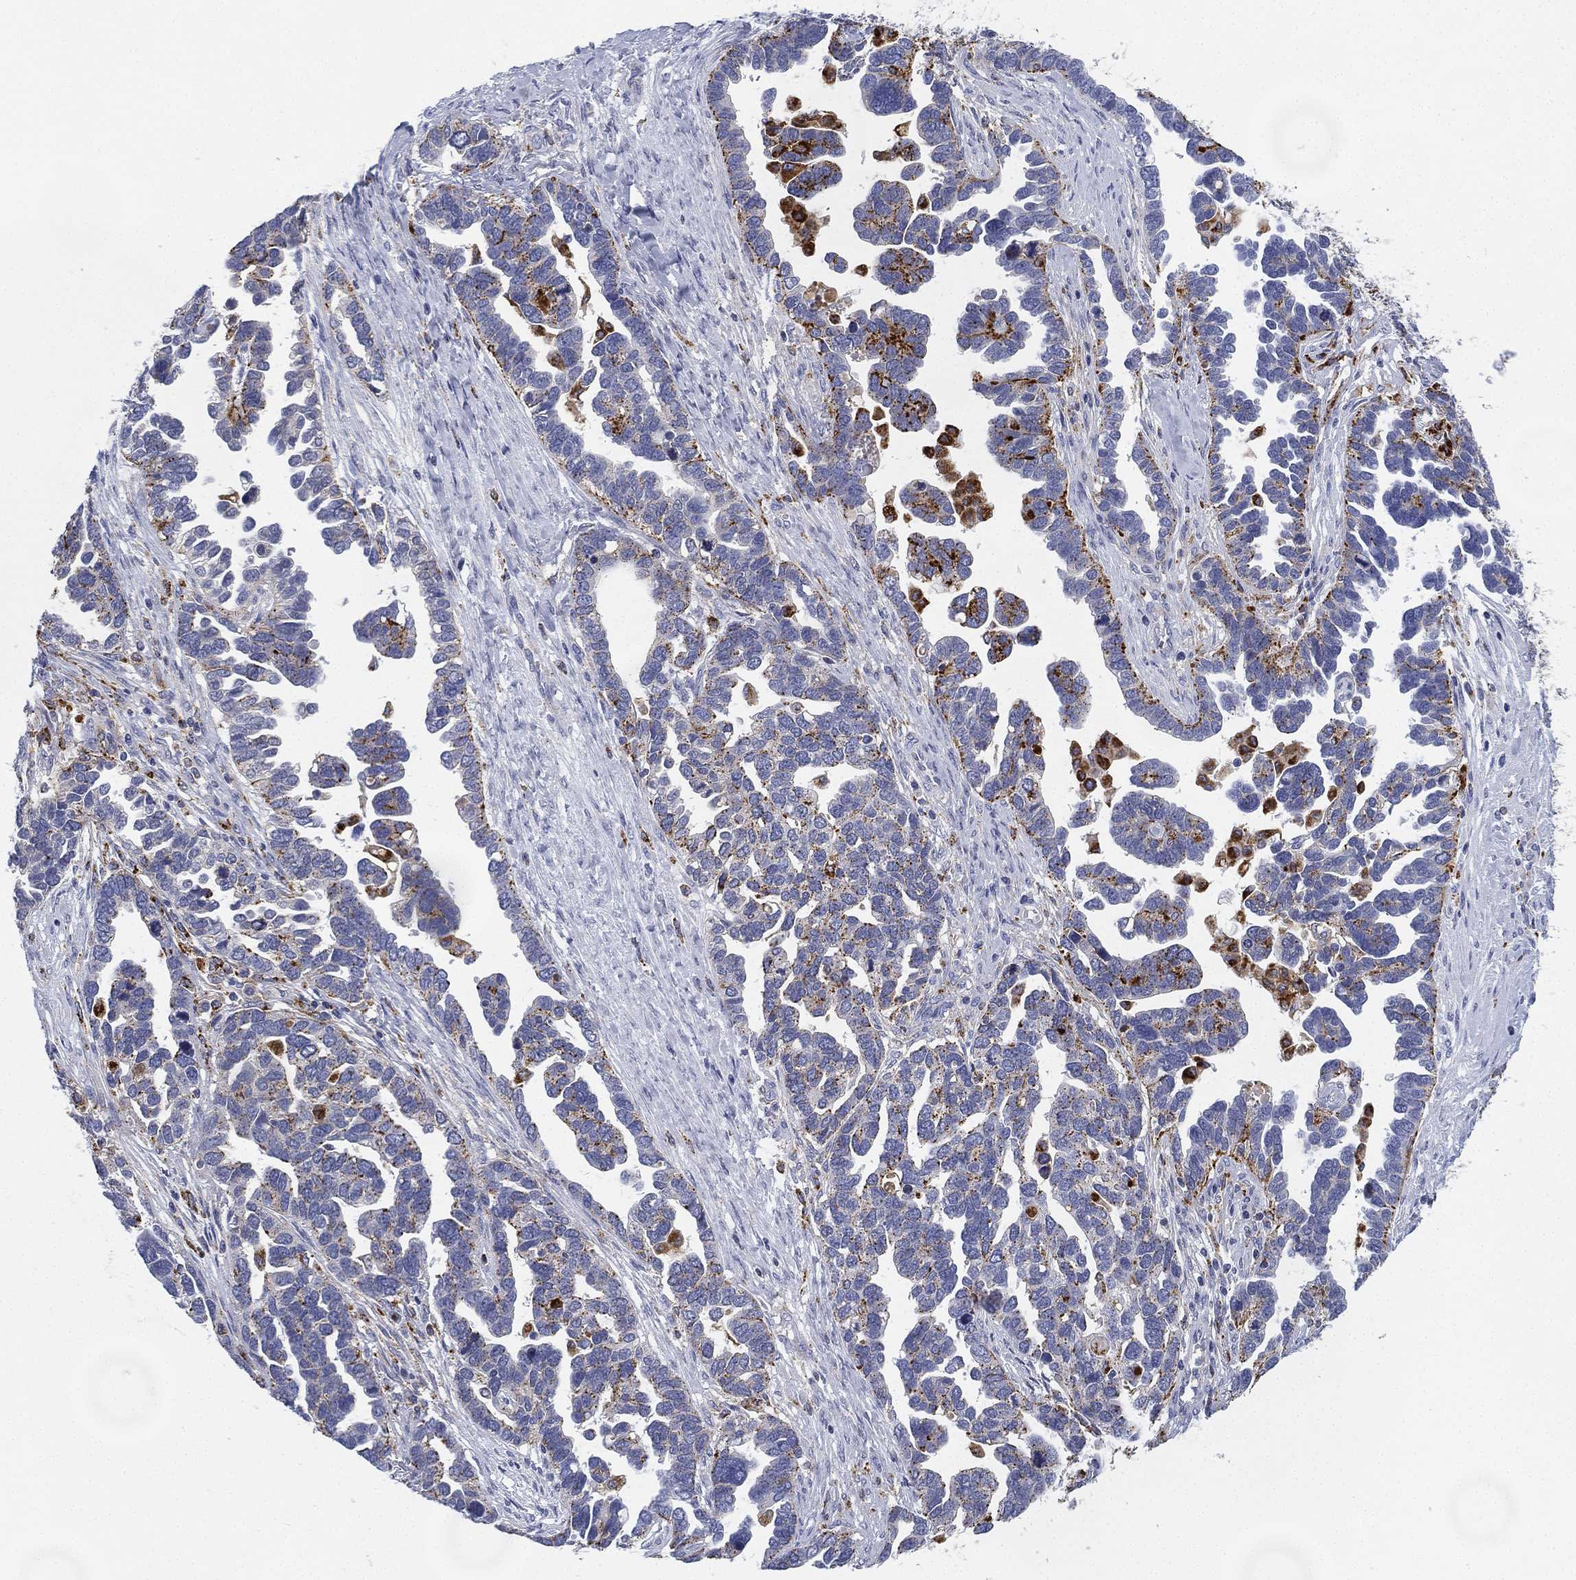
{"staining": {"intensity": "strong", "quantity": "<25%", "location": "cytoplasmic/membranous"}, "tissue": "ovarian cancer", "cell_type": "Tumor cells", "image_type": "cancer", "snomed": [{"axis": "morphology", "description": "Cystadenocarcinoma, serous, NOS"}, {"axis": "topography", "description": "Ovary"}], "caption": "Immunohistochemistry of human ovarian cancer (serous cystadenocarcinoma) reveals medium levels of strong cytoplasmic/membranous expression in about <25% of tumor cells.", "gene": "NPC2", "patient": {"sex": "female", "age": 54}}